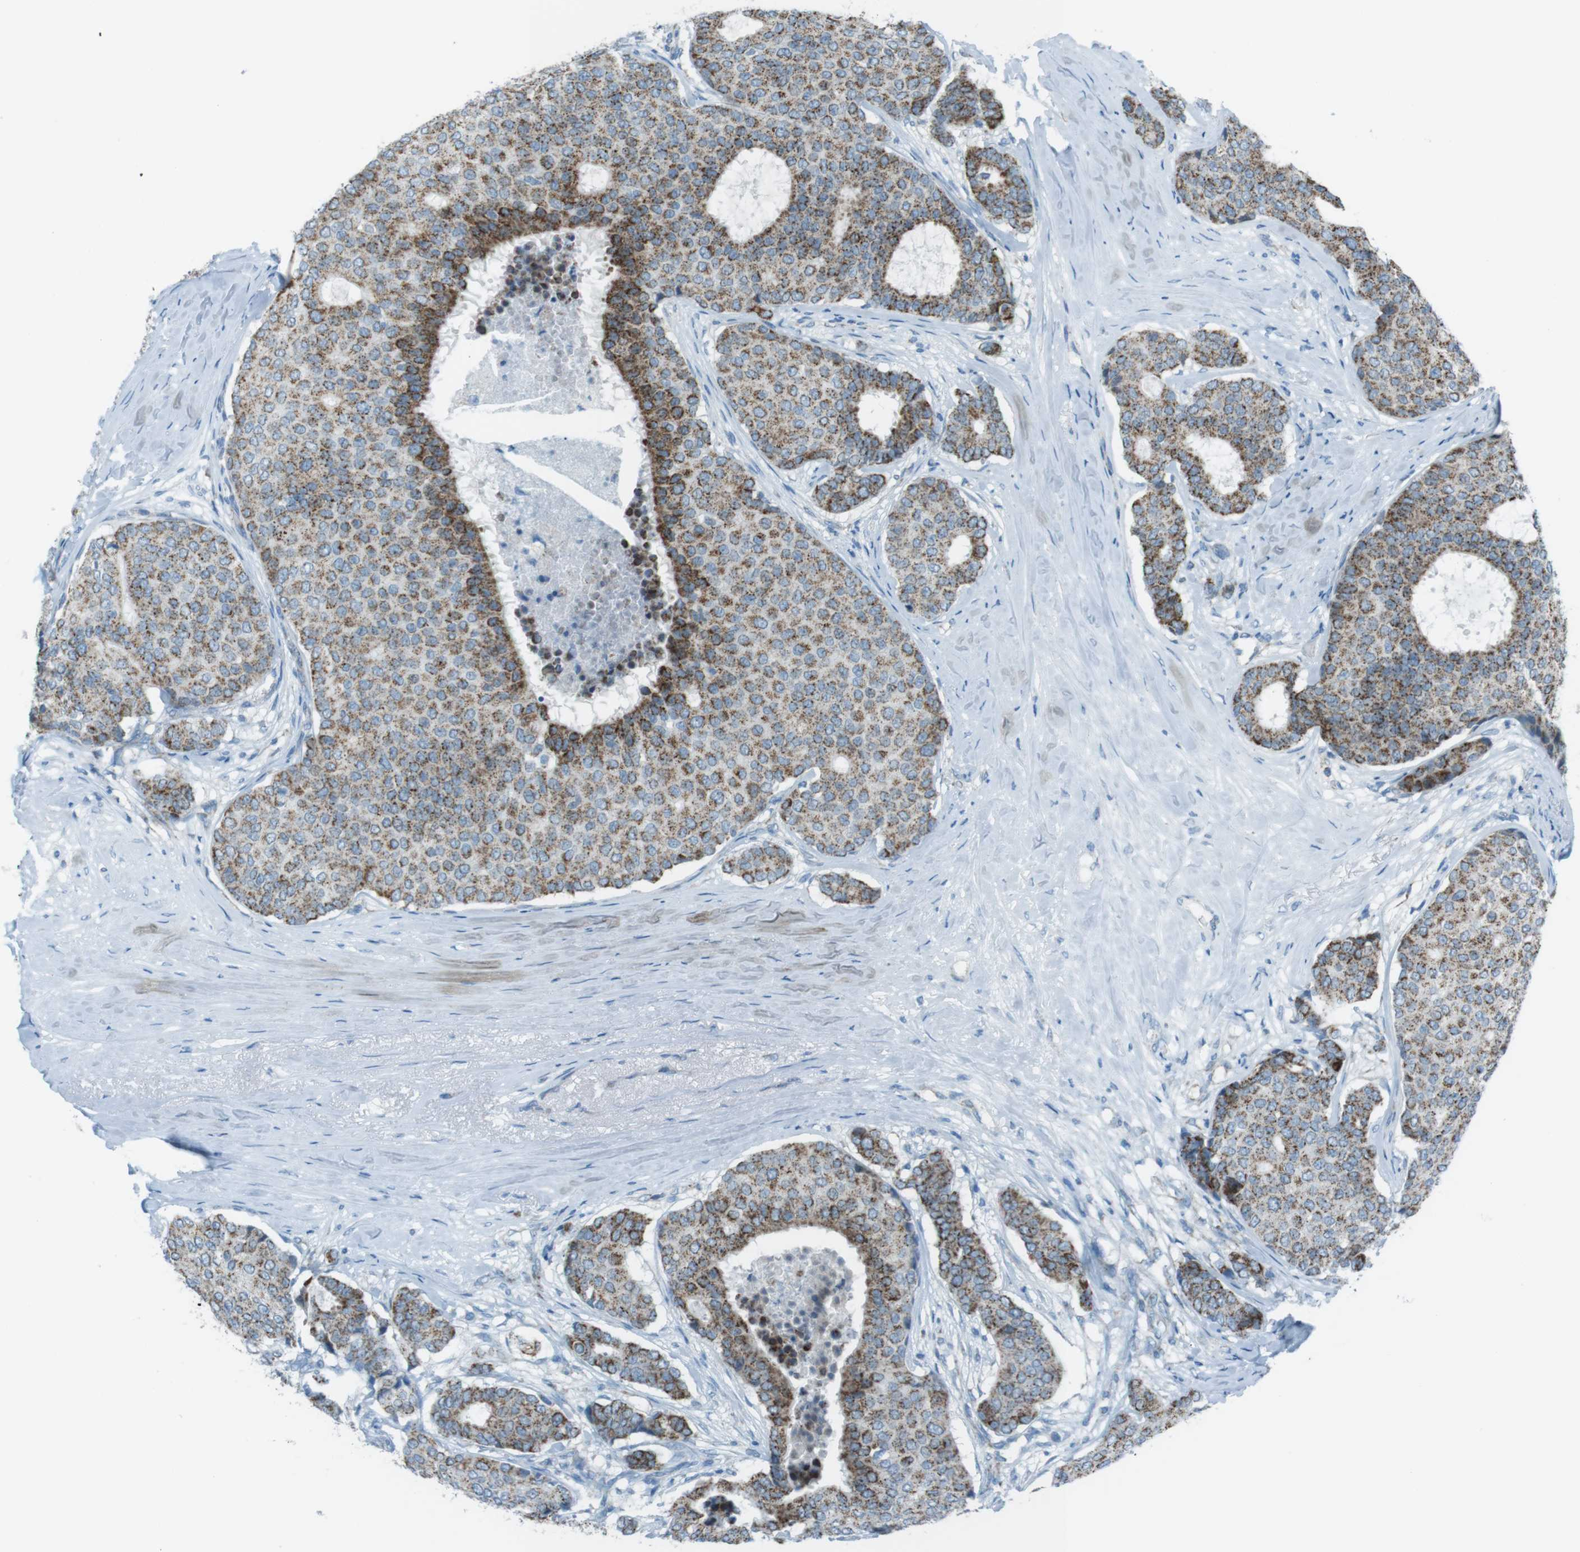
{"staining": {"intensity": "moderate", "quantity": ">75%", "location": "cytoplasmic/membranous"}, "tissue": "breast cancer", "cell_type": "Tumor cells", "image_type": "cancer", "snomed": [{"axis": "morphology", "description": "Duct carcinoma"}, {"axis": "topography", "description": "Breast"}], "caption": "The image reveals a brown stain indicating the presence of a protein in the cytoplasmic/membranous of tumor cells in breast cancer (intraductal carcinoma).", "gene": "DNAJA3", "patient": {"sex": "female", "age": 75}}